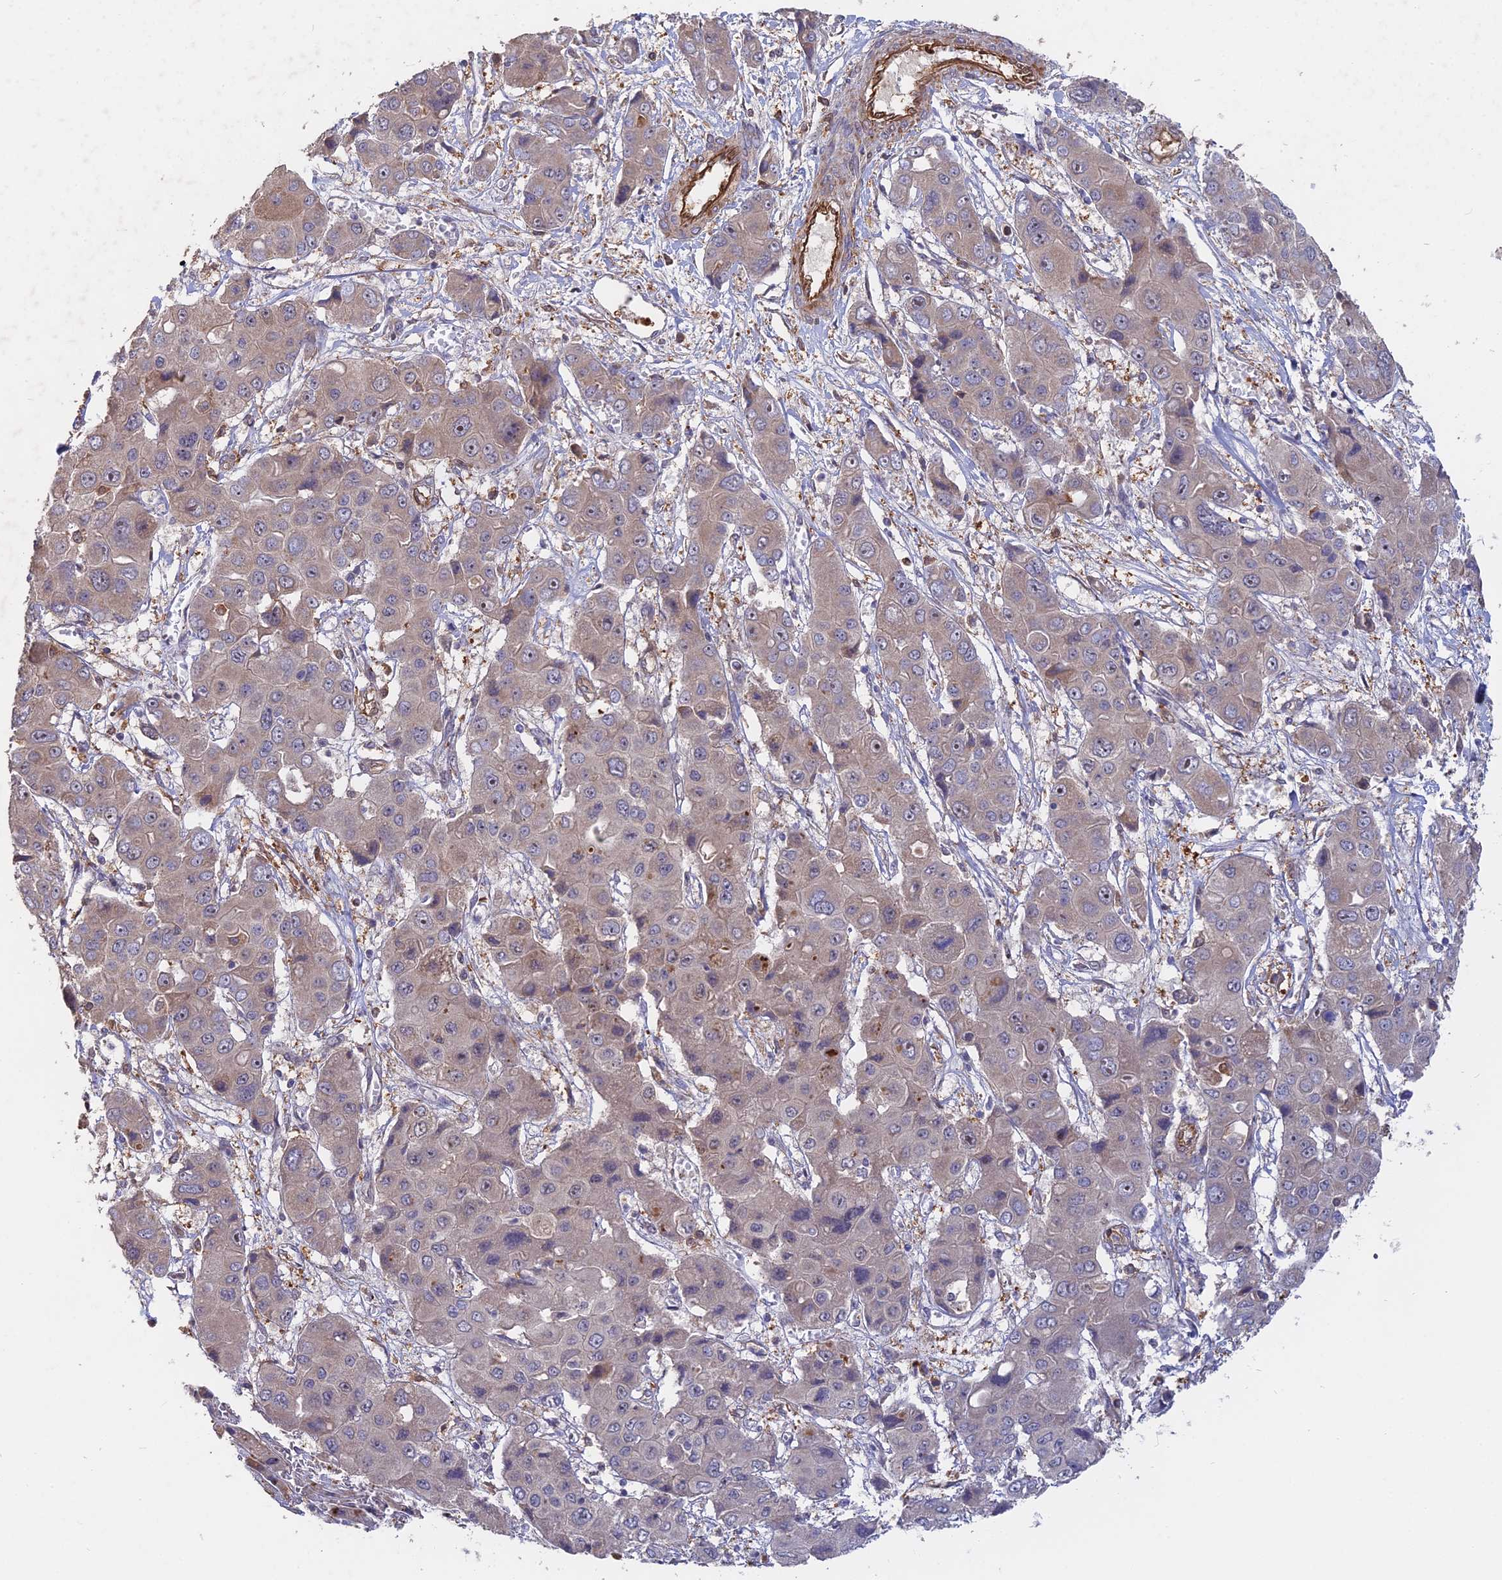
{"staining": {"intensity": "weak", "quantity": "<25%", "location": "cytoplasmic/membranous"}, "tissue": "liver cancer", "cell_type": "Tumor cells", "image_type": "cancer", "snomed": [{"axis": "morphology", "description": "Cholangiocarcinoma"}, {"axis": "topography", "description": "Liver"}], "caption": "A histopathology image of human cholangiocarcinoma (liver) is negative for staining in tumor cells.", "gene": "SAC3D1", "patient": {"sex": "male", "age": 67}}